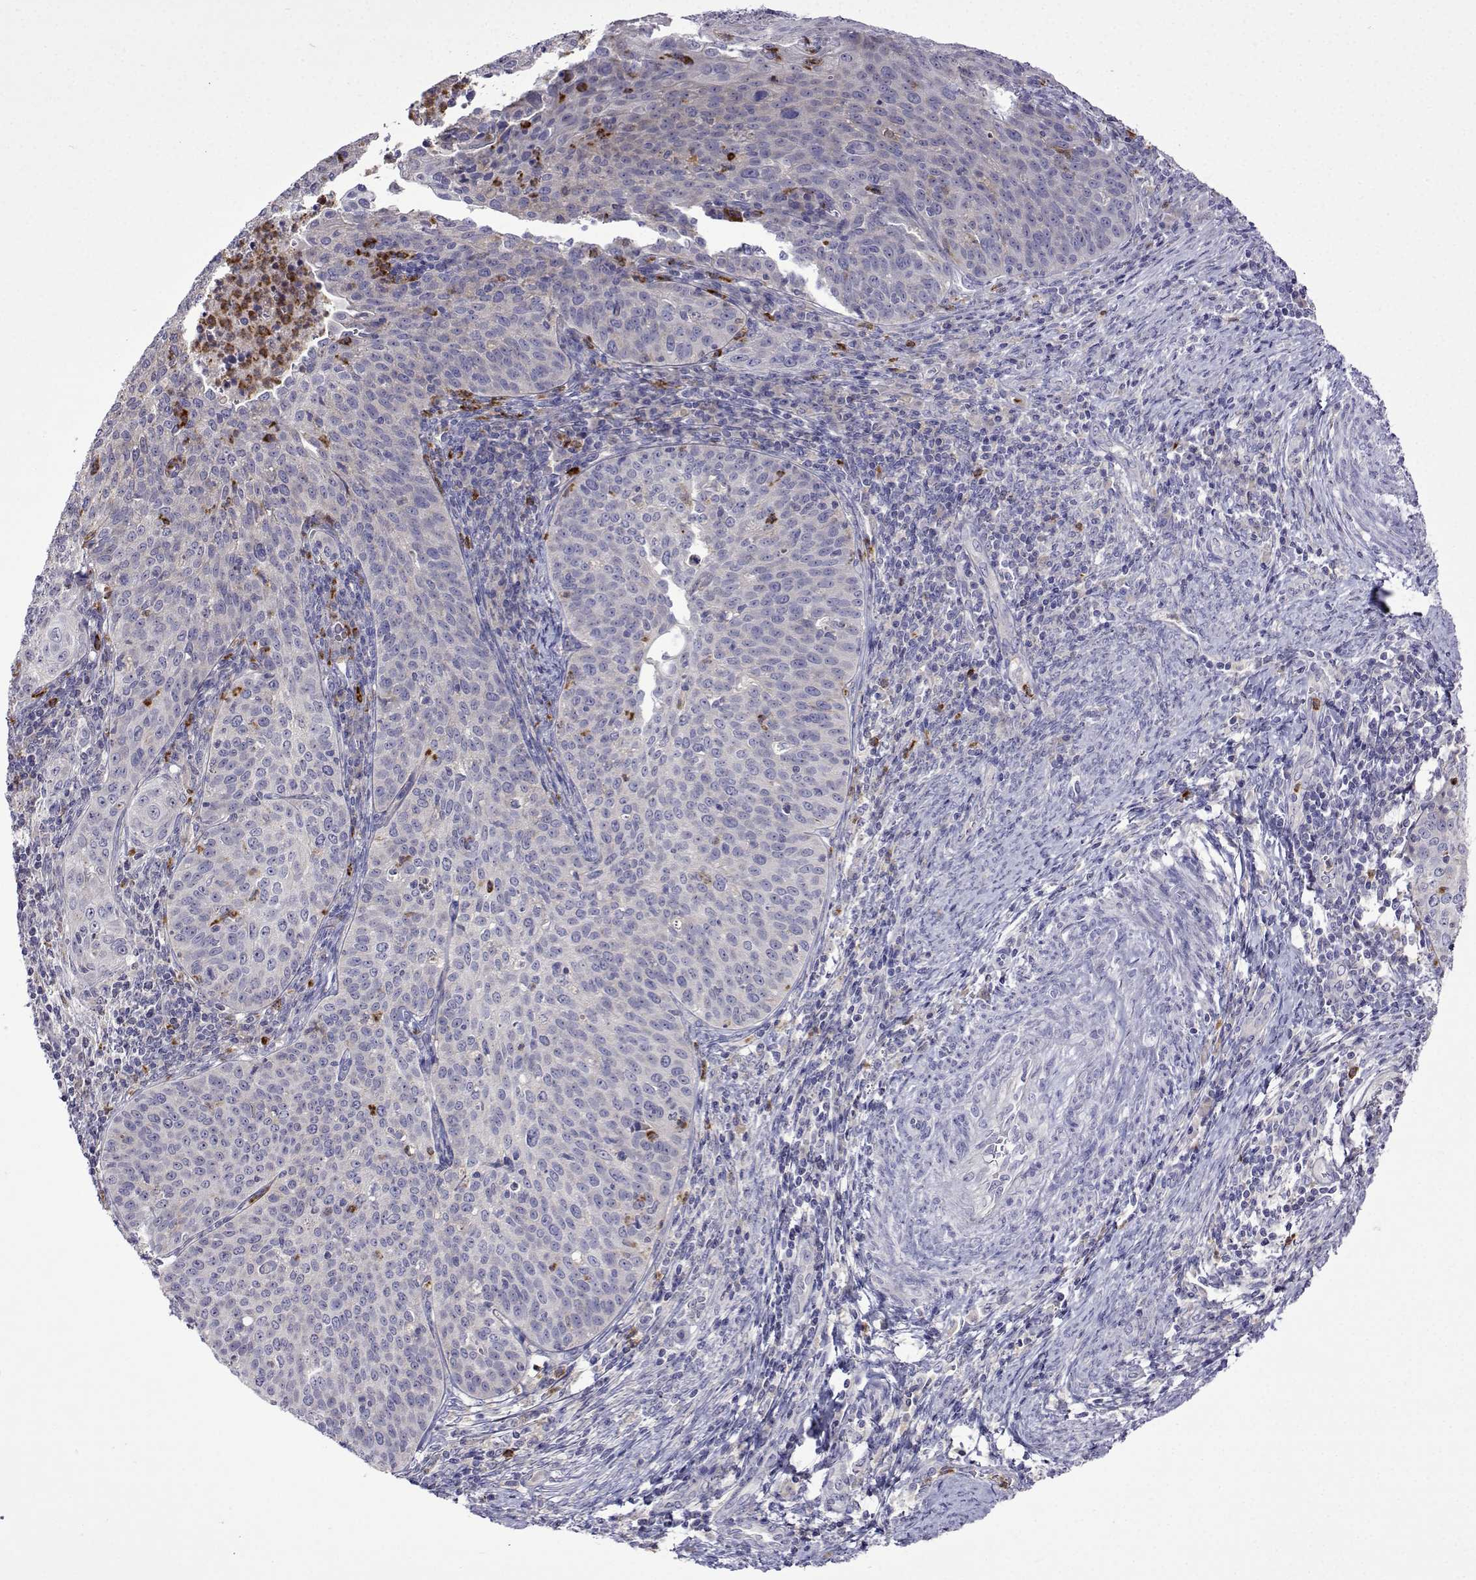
{"staining": {"intensity": "negative", "quantity": "none", "location": "none"}, "tissue": "cervical cancer", "cell_type": "Tumor cells", "image_type": "cancer", "snomed": [{"axis": "morphology", "description": "Squamous cell carcinoma, NOS"}, {"axis": "topography", "description": "Cervix"}], "caption": "This is an IHC histopathology image of cervical squamous cell carcinoma. There is no positivity in tumor cells.", "gene": "SULT2A1", "patient": {"sex": "female", "age": 30}}